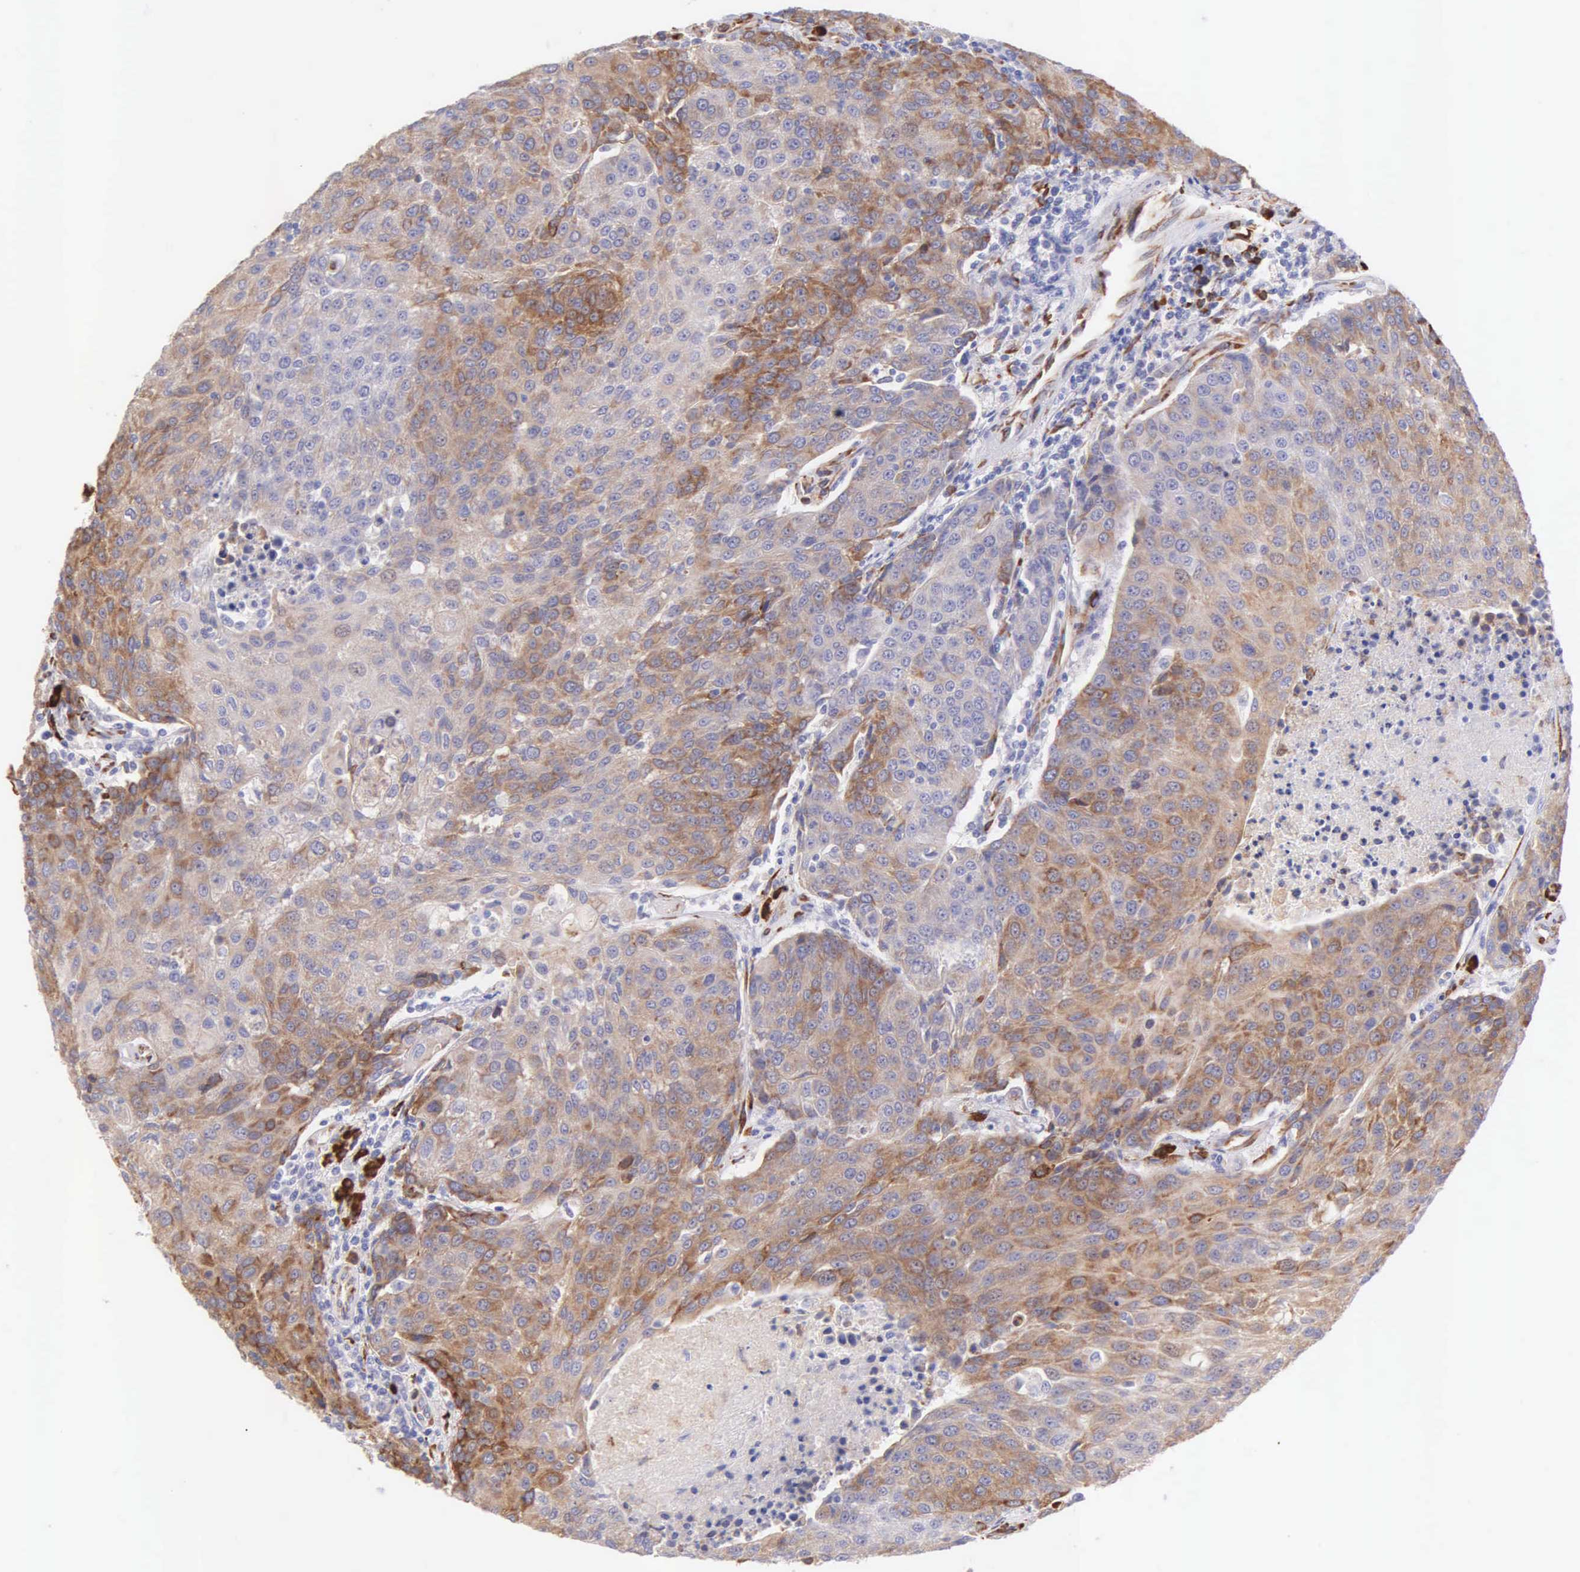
{"staining": {"intensity": "moderate", "quantity": "25%-75%", "location": "cytoplasmic/membranous"}, "tissue": "urothelial cancer", "cell_type": "Tumor cells", "image_type": "cancer", "snomed": [{"axis": "morphology", "description": "Urothelial carcinoma, High grade"}, {"axis": "topography", "description": "Urinary bladder"}], "caption": "Immunohistochemistry (DAB) staining of human high-grade urothelial carcinoma shows moderate cytoplasmic/membranous protein staining in about 25%-75% of tumor cells. (brown staining indicates protein expression, while blue staining denotes nuclei).", "gene": "CKAP4", "patient": {"sex": "female", "age": 85}}